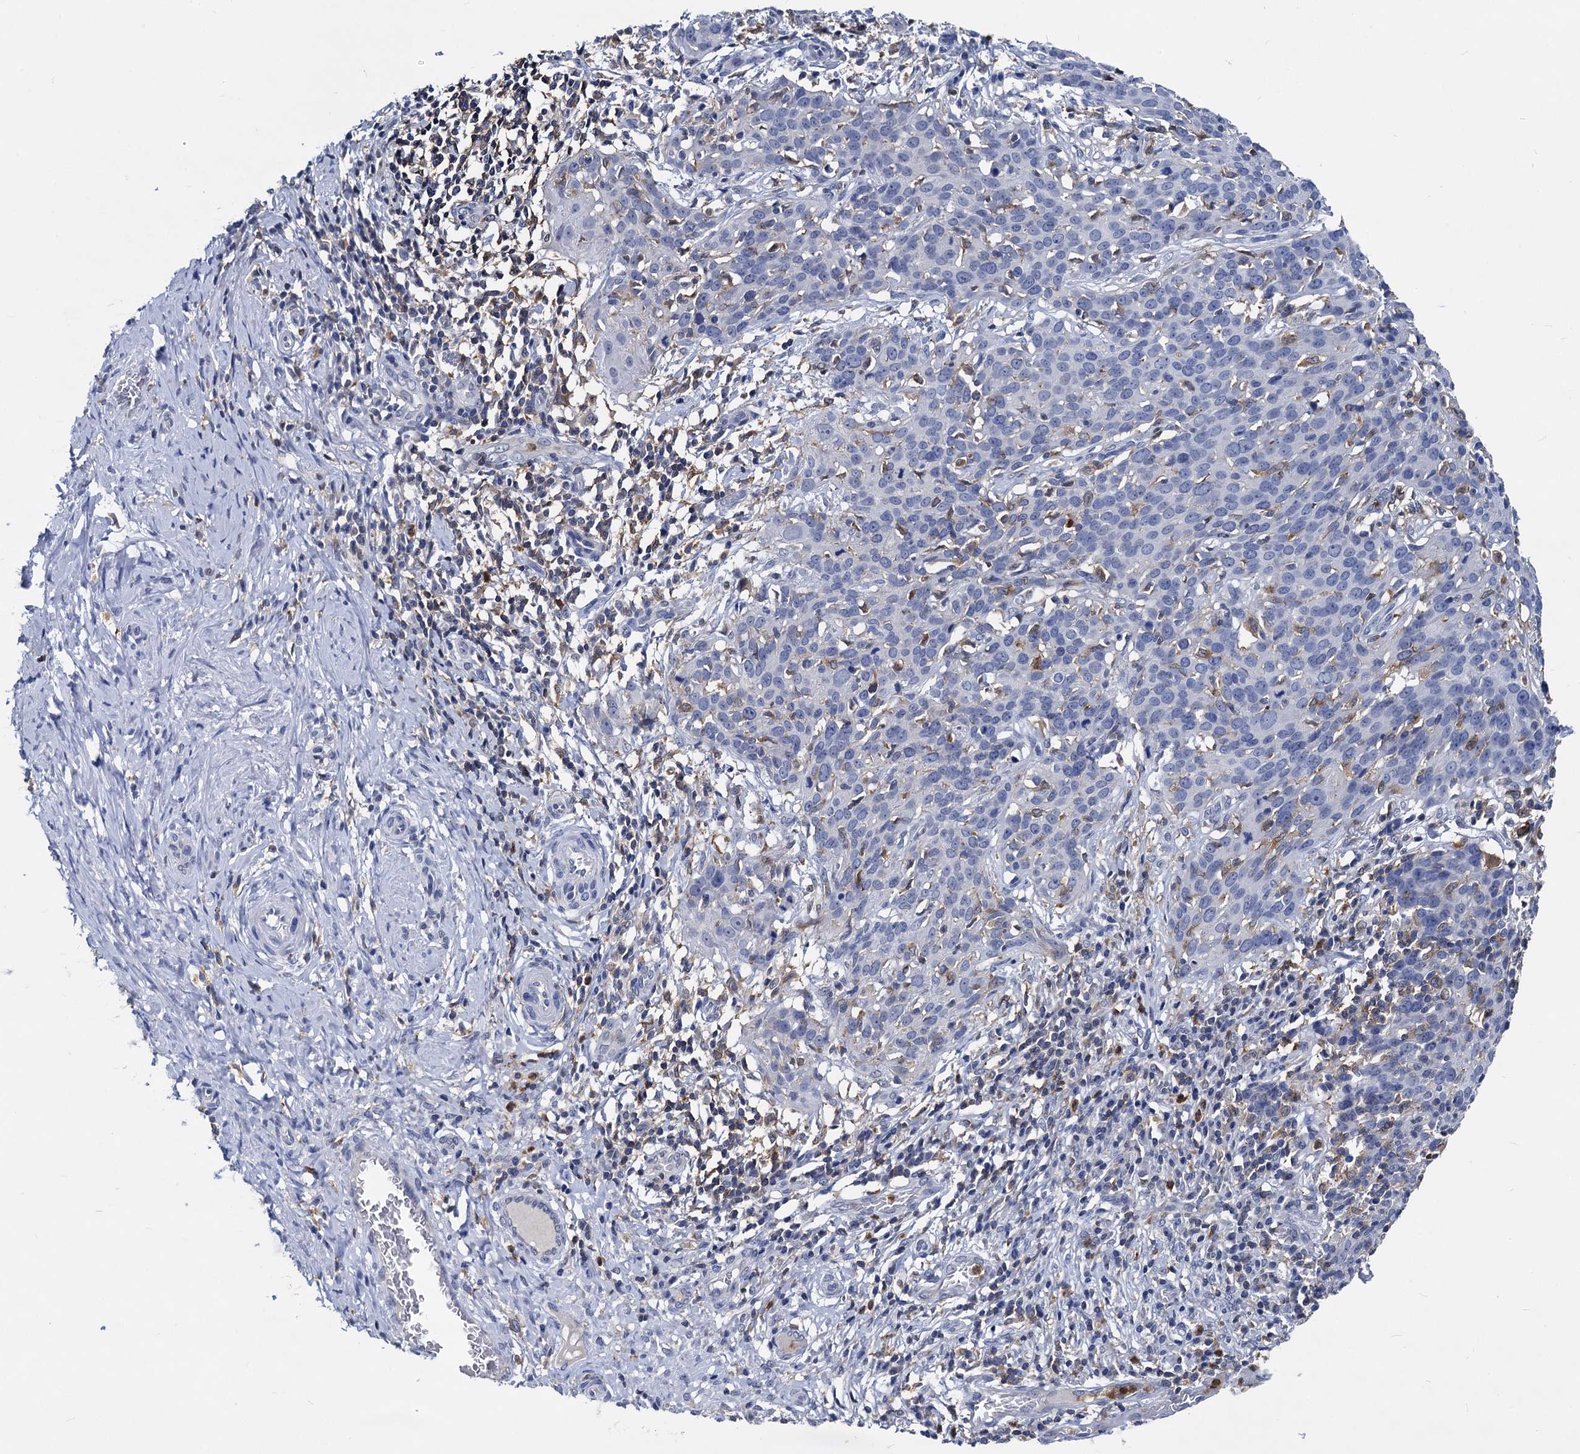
{"staining": {"intensity": "negative", "quantity": "none", "location": "none"}, "tissue": "cervical cancer", "cell_type": "Tumor cells", "image_type": "cancer", "snomed": [{"axis": "morphology", "description": "Squamous cell carcinoma, NOS"}, {"axis": "topography", "description": "Cervix"}], "caption": "Tumor cells are negative for protein expression in human cervical squamous cell carcinoma. (DAB (3,3'-diaminobenzidine) immunohistochemistry with hematoxylin counter stain).", "gene": "RHOG", "patient": {"sex": "female", "age": 50}}